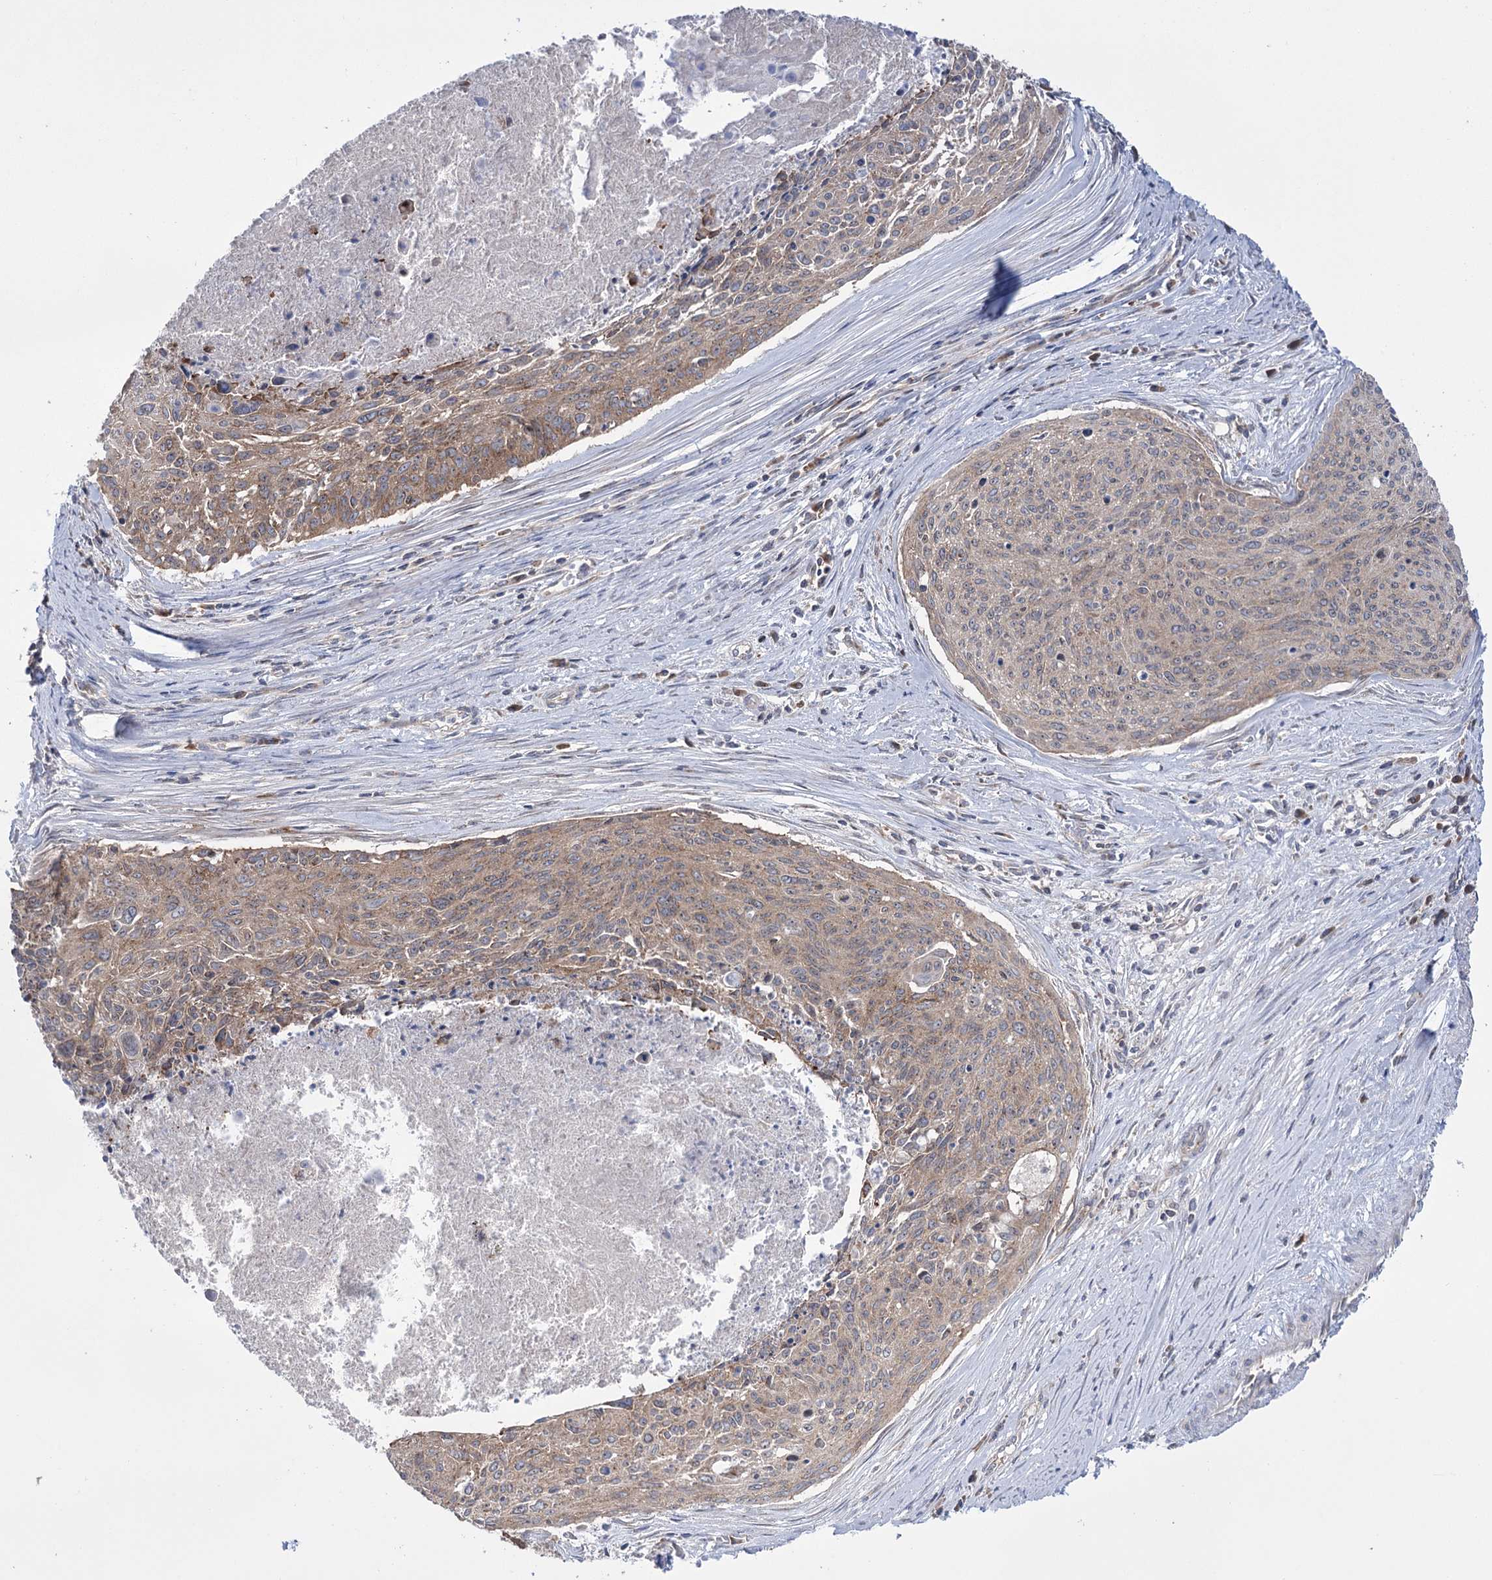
{"staining": {"intensity": "moderate", "quantity": ">75%", "location": "cytoplasmic/membranous"}, "tissue": "cervical cancer", "cell_type": "Tumor cells", "image_type": "cancer", "snomed": [{"axis": "morphology", "description": "Squamous cell carcinoma, NOS"}, {"axis": "topography", "description": "Cervix"}], "caption": "A medium amount of moderate cytoplasmic/membranous staining is seen in about >75% of tumor cells in cervical cancer tissue. (DAB (3,3'-diaminobenzidine) = brown stain, brightfield microscopy at high magnification).", "gene": "ZNF622", "patient": {"sex": "female", "age": 55}}